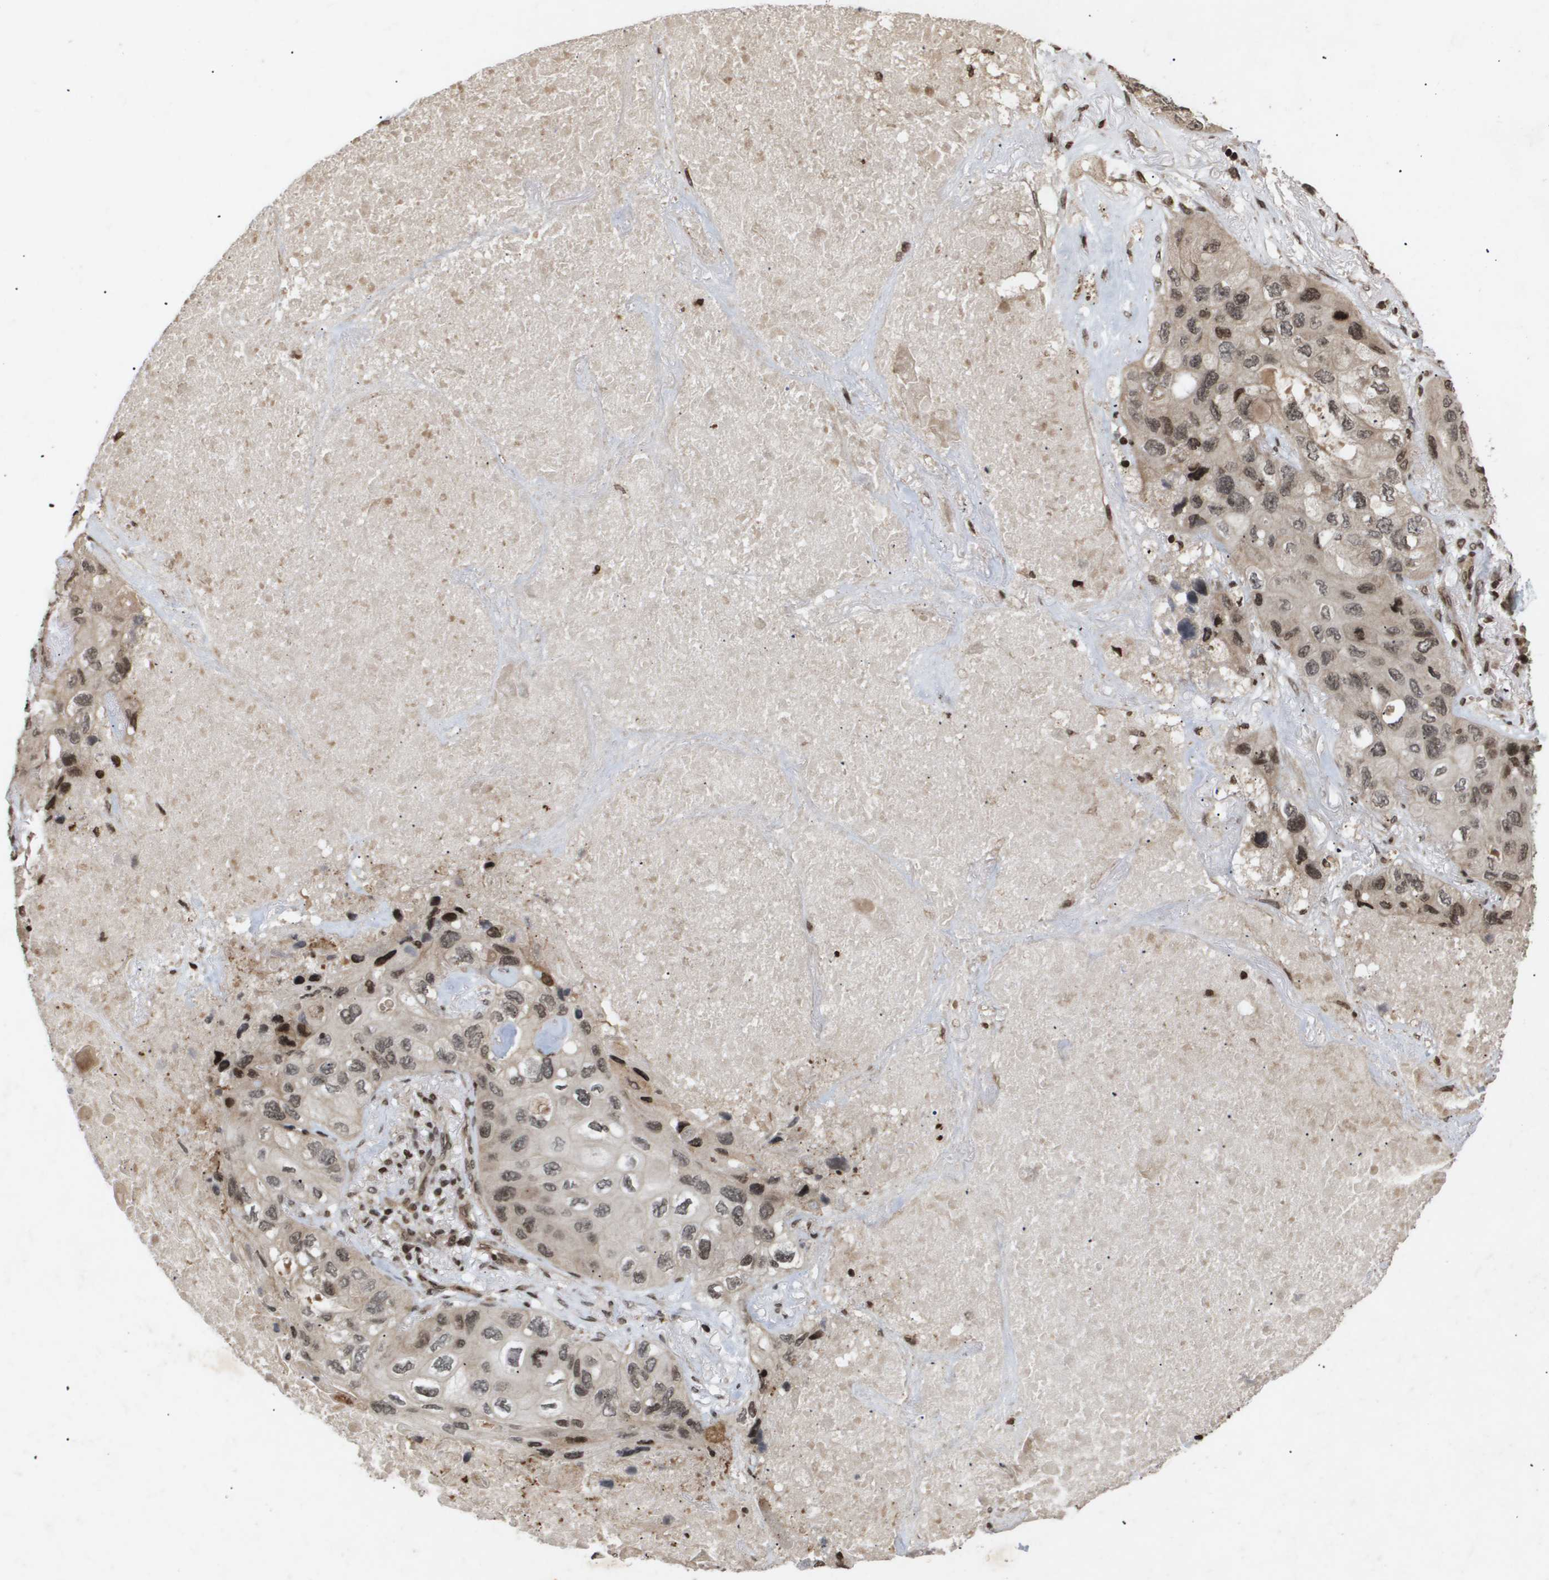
{"staining": {"intensity": "weak", "quantity": "25%-75%", "location": "cytoplasmic/membranous"}, "tissue": "lung cancer", "cell_type": "Tumor cells", "image_type": "cancer", "snomed": [{"axis": "morphology", "description": "Squamous cell carcinoma, NOS"}, {"axis": "topography", "description": "Lung"}], "caption": "Lung cancer stained with a protein marker displays weak staining in tumor cells.", "gene": "HSPA6", "patient": {"sex": "female", "age": 73}}